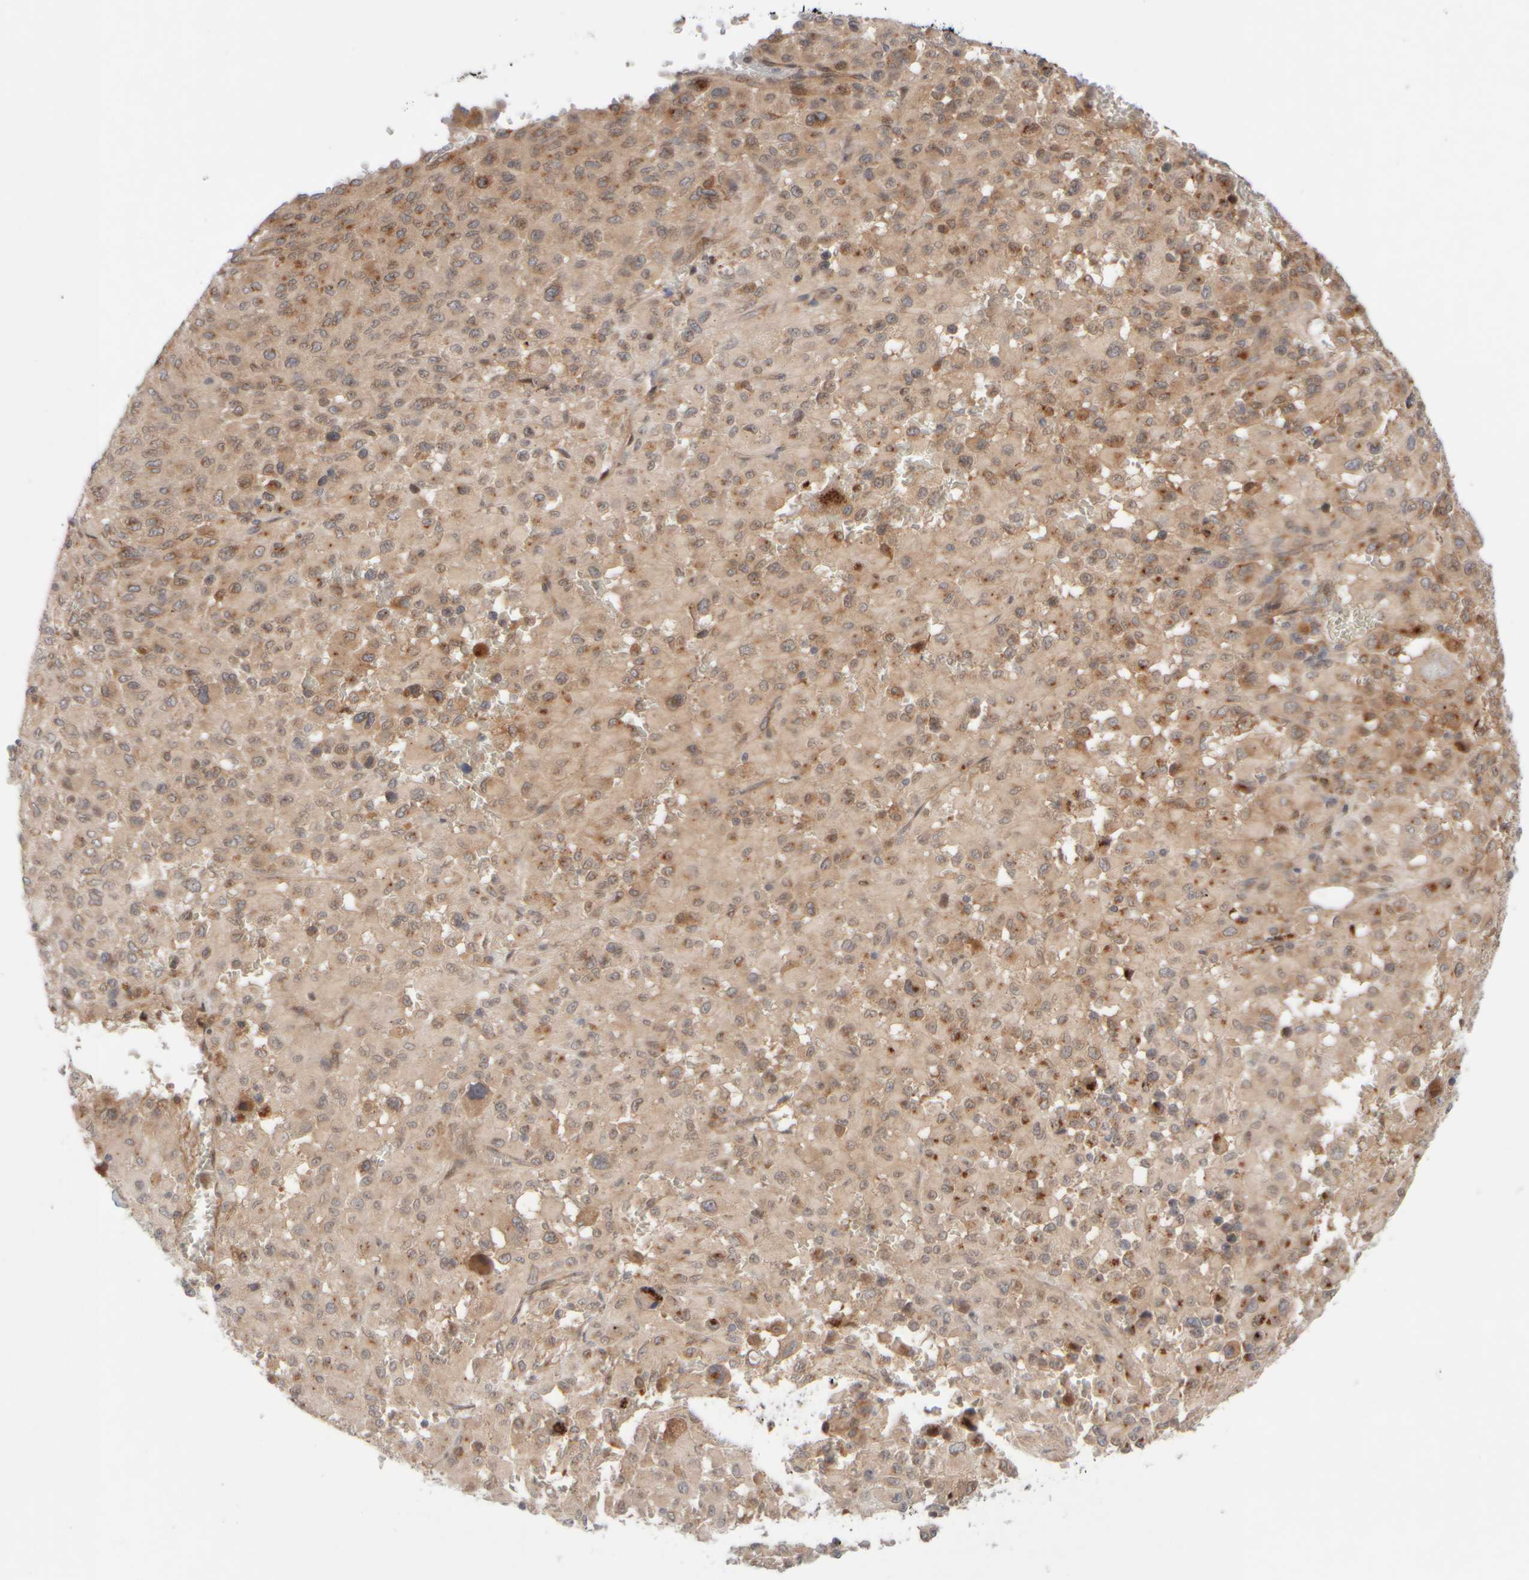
{"staining": {"intensity": "weak", "quantity": ">75%", "location": "cytoplasmic/membranous"}, "tissue": "melanoma", "cell_type": "Tumor cells", "image_type": "cancer", "snomed": [{"axis": "morphology", "description": "Malignant melanoma, Metastatic site"}, {"axis": "topography", "description": "Skin"}], "caption": "The photomicrograph exhibits a brown stain indicating the presence of a protein in the cytoplasmic/membranous of tumor cells in melanoma. (Stains: DAB in brown, nuclei in blue, Microscopy: brightfield microscopy at high magnification).", "gene": "GCN1", "patient": {"sex": "female", "age": 74}}